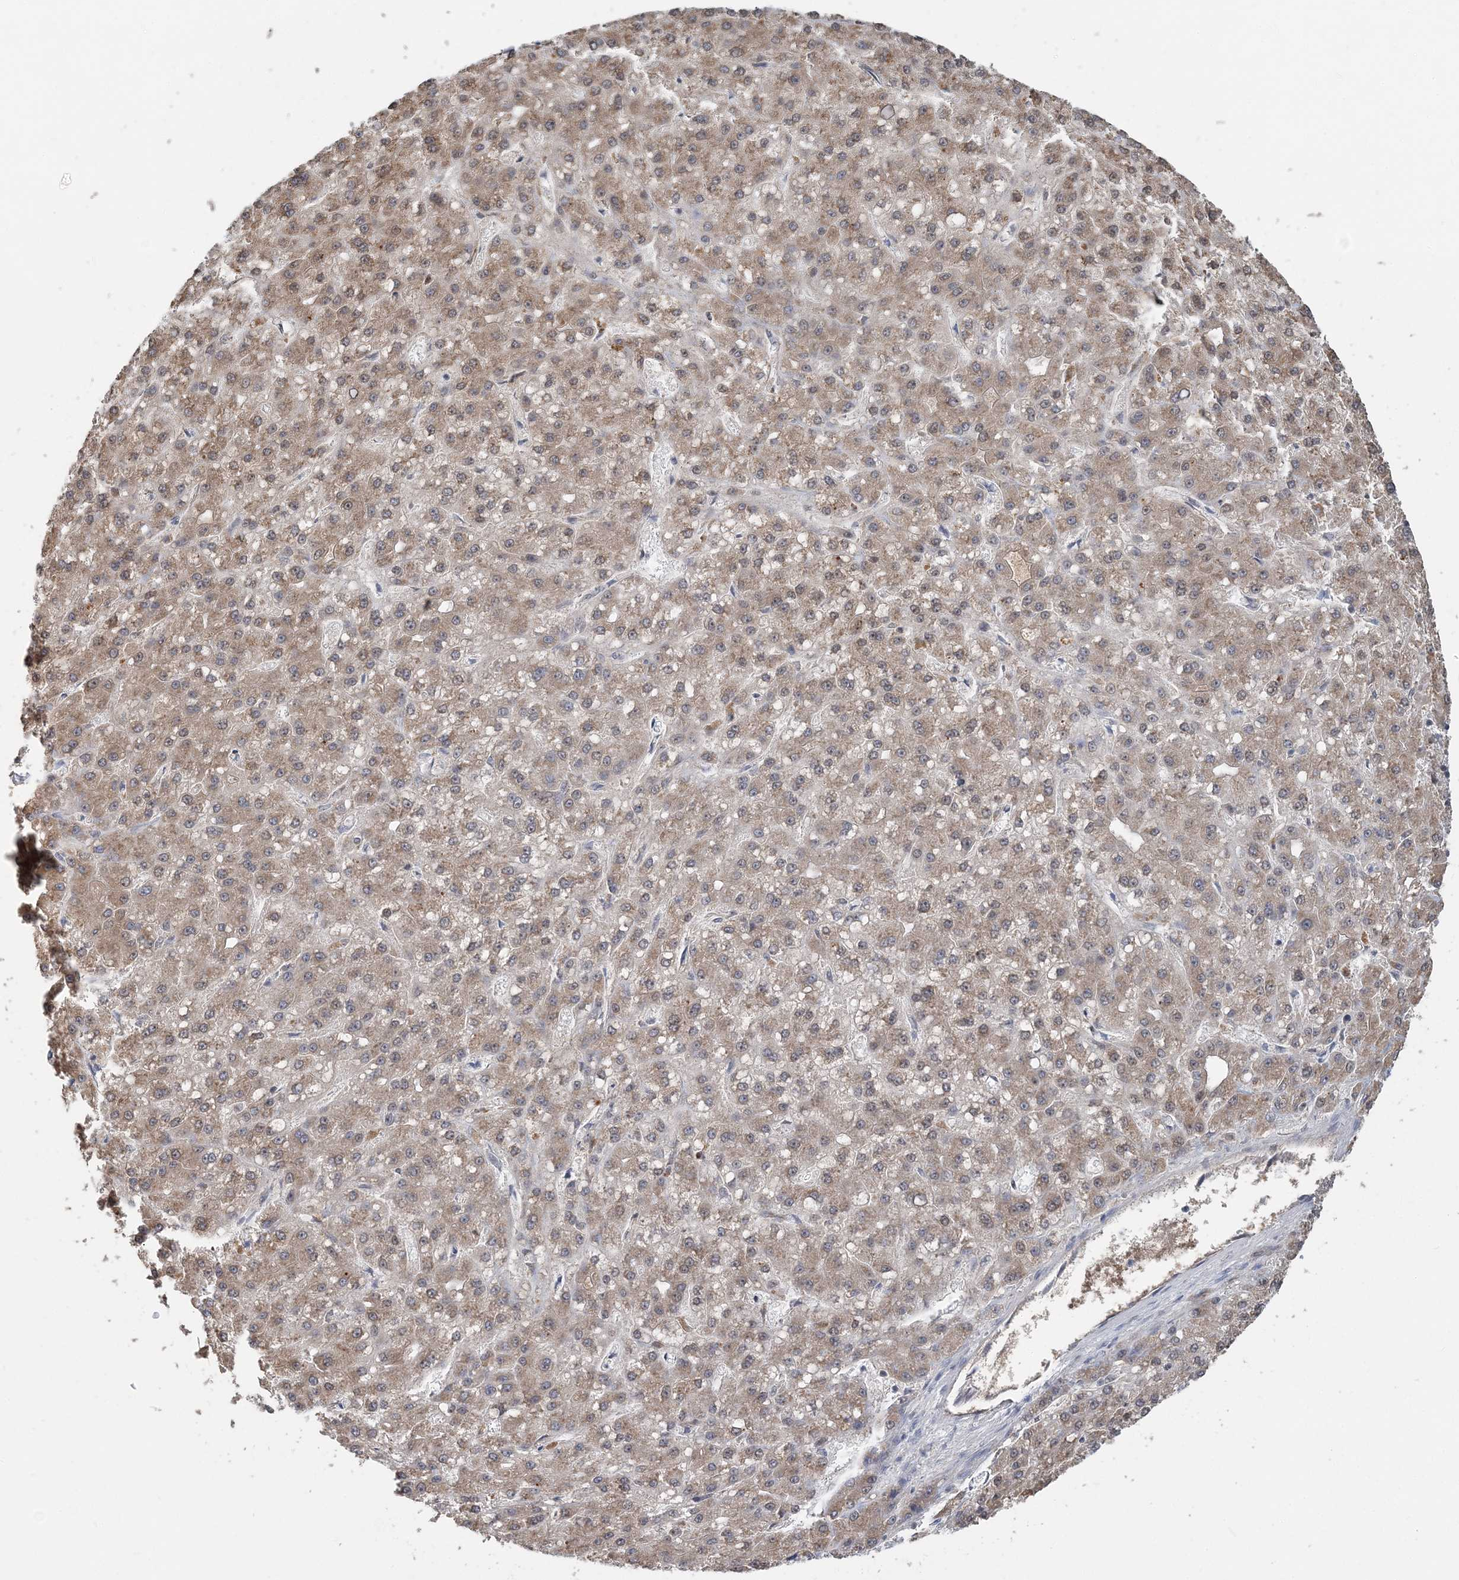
{"staining": {"intensity": "moderate", "quantity": ">75%", "location": "cytoplasmic/membranous"}, "tissue": "liver cancer", "cell_type": "Tumor cells", "image_type": "cancer", "snomed": [{"axis": "morphology", "description": "Carcinoma, Hepatocellular, NOS"}, {"axis": "topography", "description": "Liver"}], "caption": "Brown immunohistochemical staining in liver cancer (hepatocellular carcinoma) shows moderate cytoplasmic/membranous positivity in about >75% of tumor cells.", "gene": "SUCLG1", "patient": {"sex": "male", "age": 67}}